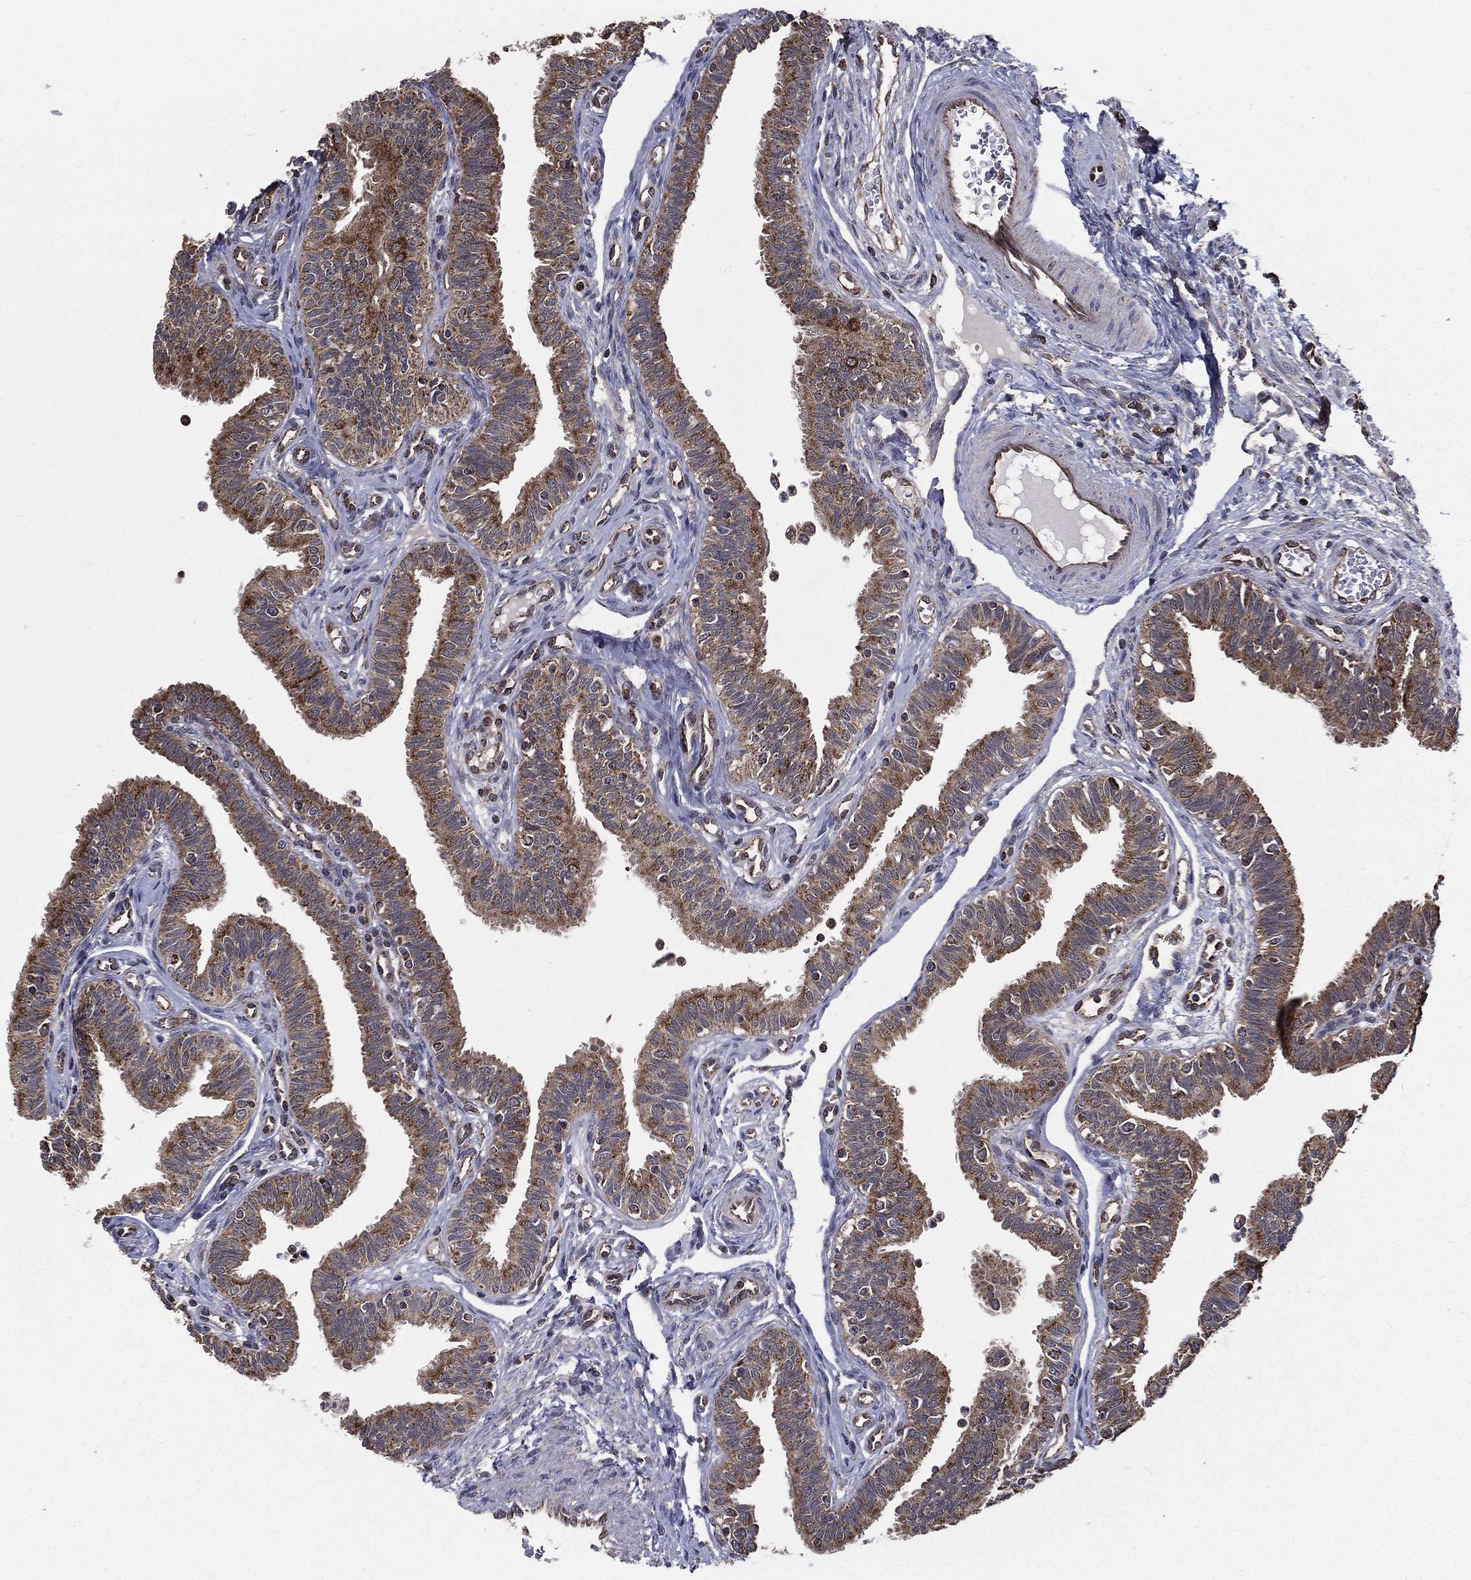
{"staining": {"intensity": "moderate", "quantity": ">75%", "location": "cytoplasmic/membranous"}, "tissue": "fallopian tube", "cell_type": "Glandular cells", "image_type": "normal", "snomed": [{"axis": "morphology", "description": "Normal tissue, NOS"}, {"axis": "topography", "description": "Fallopian tube"}], "caption": "Fallopian tube stained with a brown dye shows moderate cytoplasmic/membranous positive staining in about >75% of glandular cells.", "gene": "ENSG00000288684", "patient": {"sex": "female", "age": 36}}